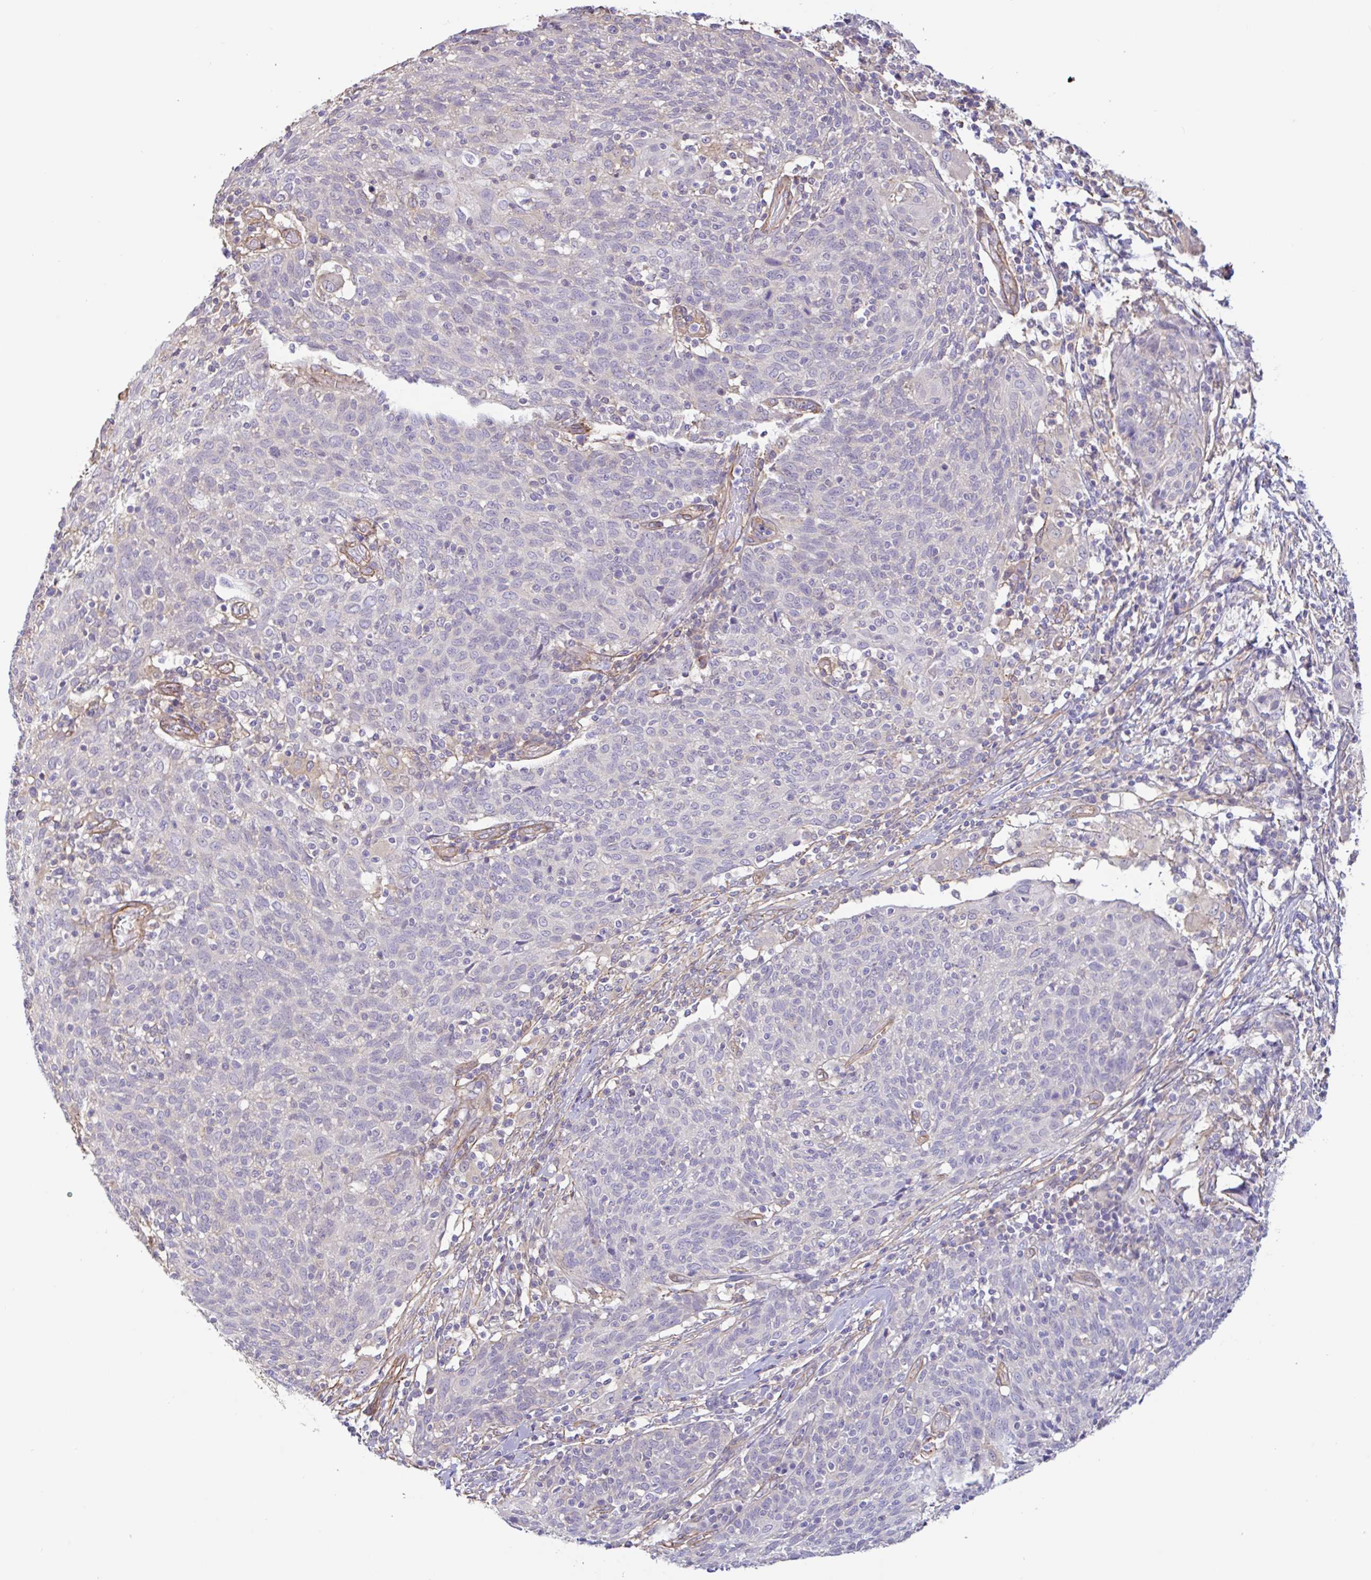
{"staining": {"intensity": "negative", "quantity": "none", "location": "none"}, "tissue": "cervical cancer", "cell_type": "Tumor cells", "image_type": "cancer", "snomed": [{"axis": "morphology", "description": "Squamous cell carcinoma, NOS"}, {"axis": "topography", "description": "Cervix"}], "caption": "IHC histopathology image of neoplastic tissue: human cervical squamous cell carcinoma stained with DAB shows no significant protein positivity in tumor cells.", "gene": "PLCD4", "patient": {"sex": "female", "age": 52}}